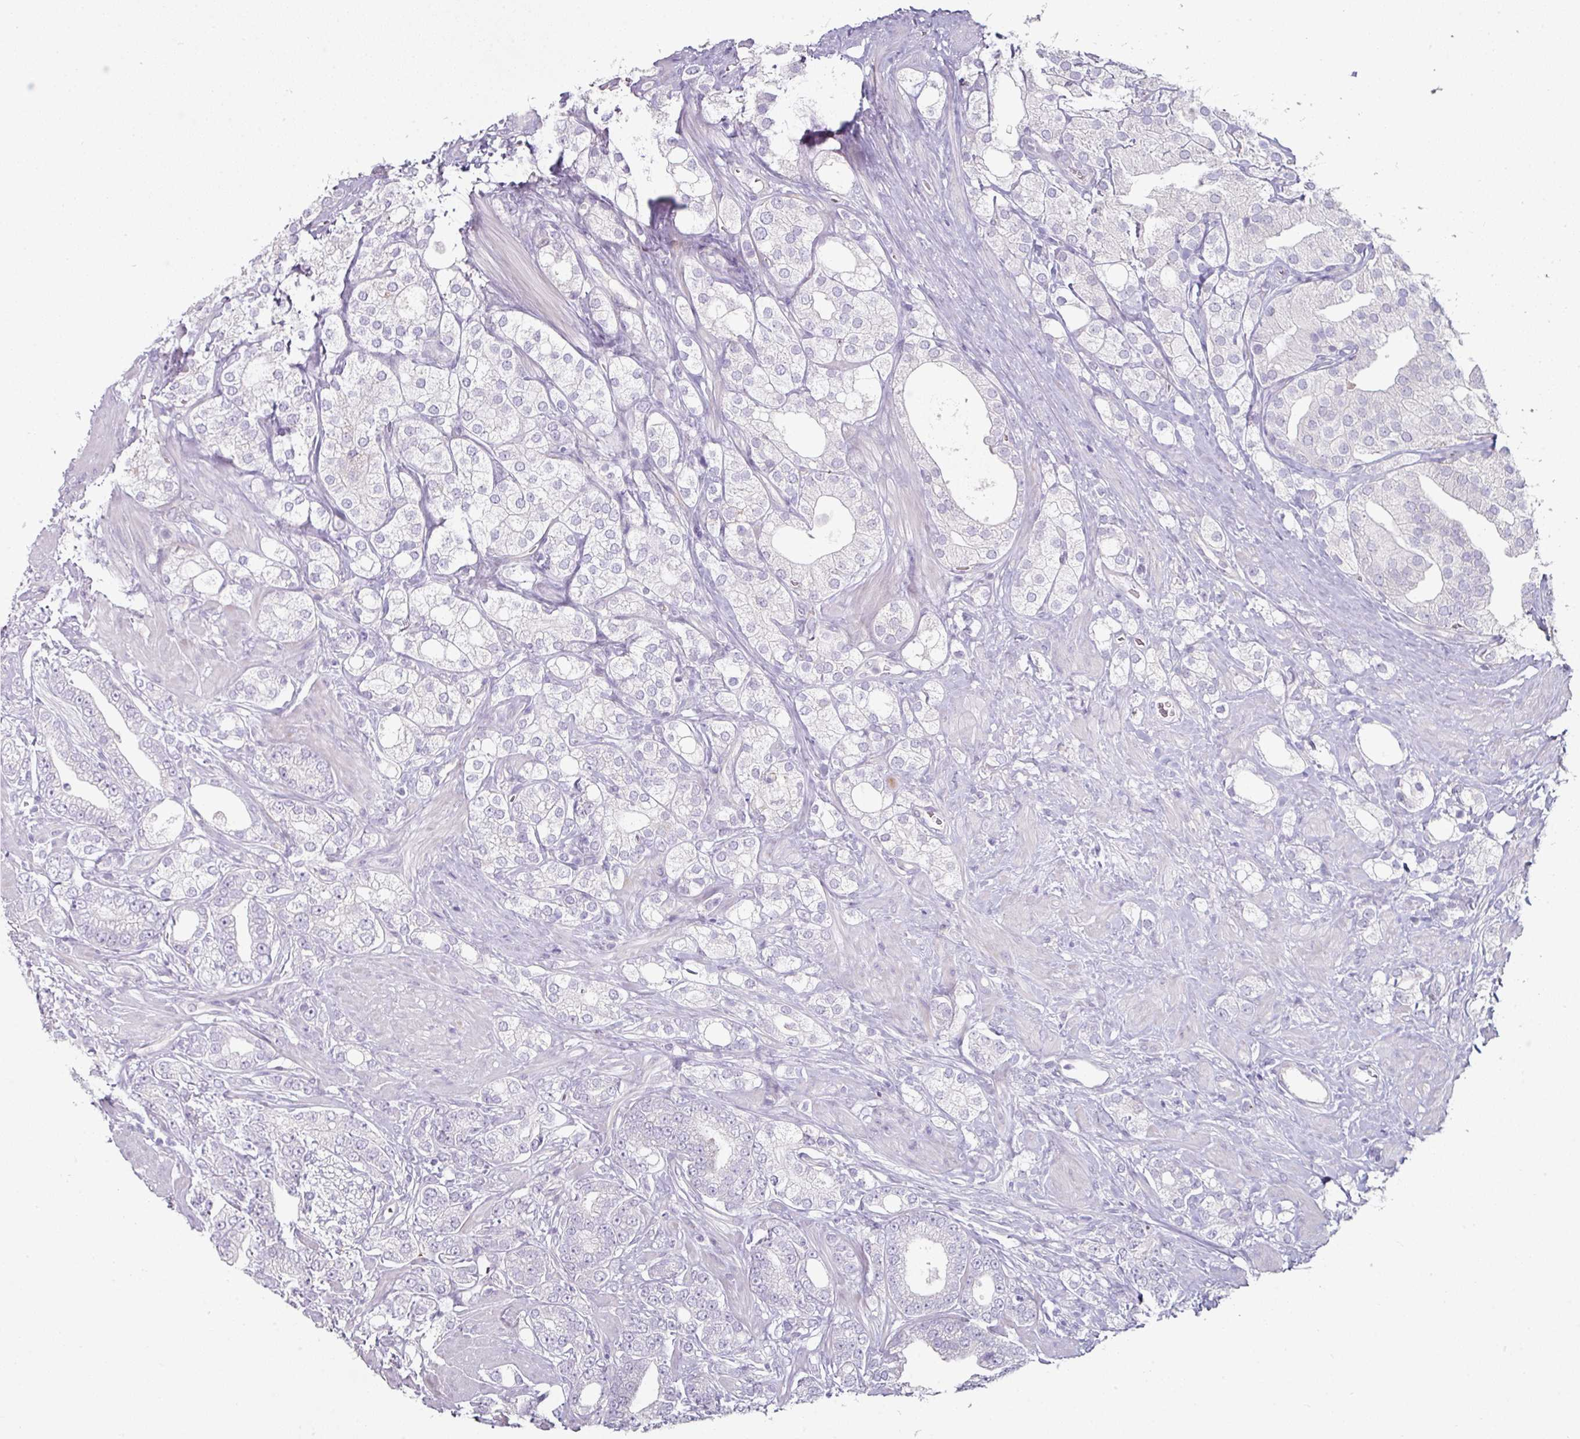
{"staining": {"intensity": "negative", "quantity": "none", "location": "none"}, "tissue": "prostate cancer", "cell_type": "Tumor cells", "image_type": "cancer", "snomed": [{"axis": "morphology", "description": "Adenocarcinoma, High grade"}, {"axis": "topography", "description": "Prostate"}], "caption": "Prostate cancer was stained to show a protein in brown. There is no significant positivity in tumor cells. (DAB immunohistochemistry (IHC) visualized using brightfield microscopy, high magnification).", "gene": "C19orf33", "patient": {"sex": "male", "age": 50}}